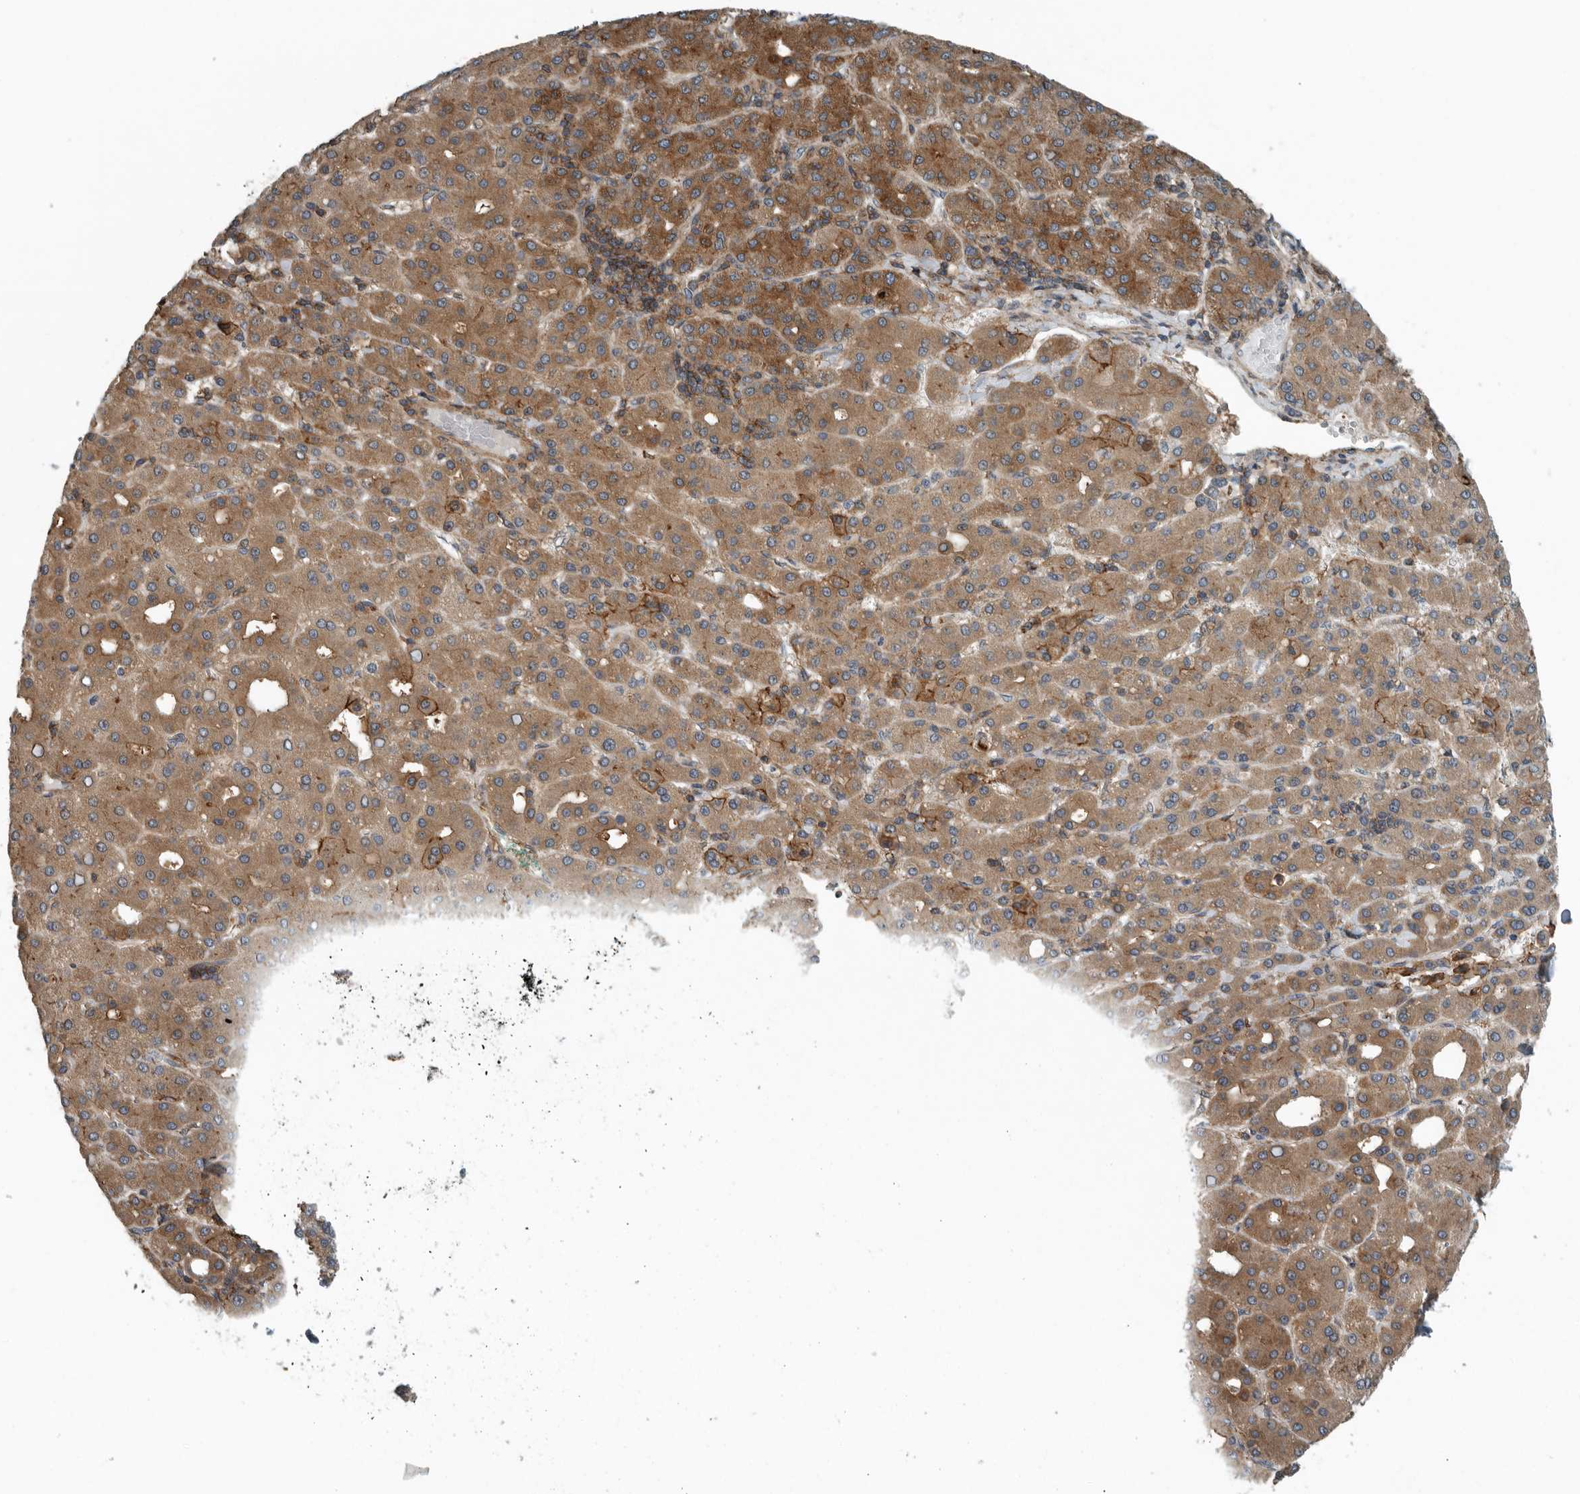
{"staining": {"intensity": "moderate", "quantity": ">75%", "location": "cytoplasmic/membranous"}, "tissue": "liver cancer", "cell_type": "Tumor cells", "image_type": "cancer", "snomed": [{"axis": "morphology", "description": "Carcinoma, Hepatocellular, NOS"}, {"axis": "topography", "description": "Liver"}], "caption": "Immunohistochemical staining of hepatocellular carcinoma (liver) demonstrates medium levels of moderate cytoplasmic/membranous protein expression in approximately >75% of tumor cells.", "gene": "AMFR", "patient": {"sex": "male", "age": 65}}